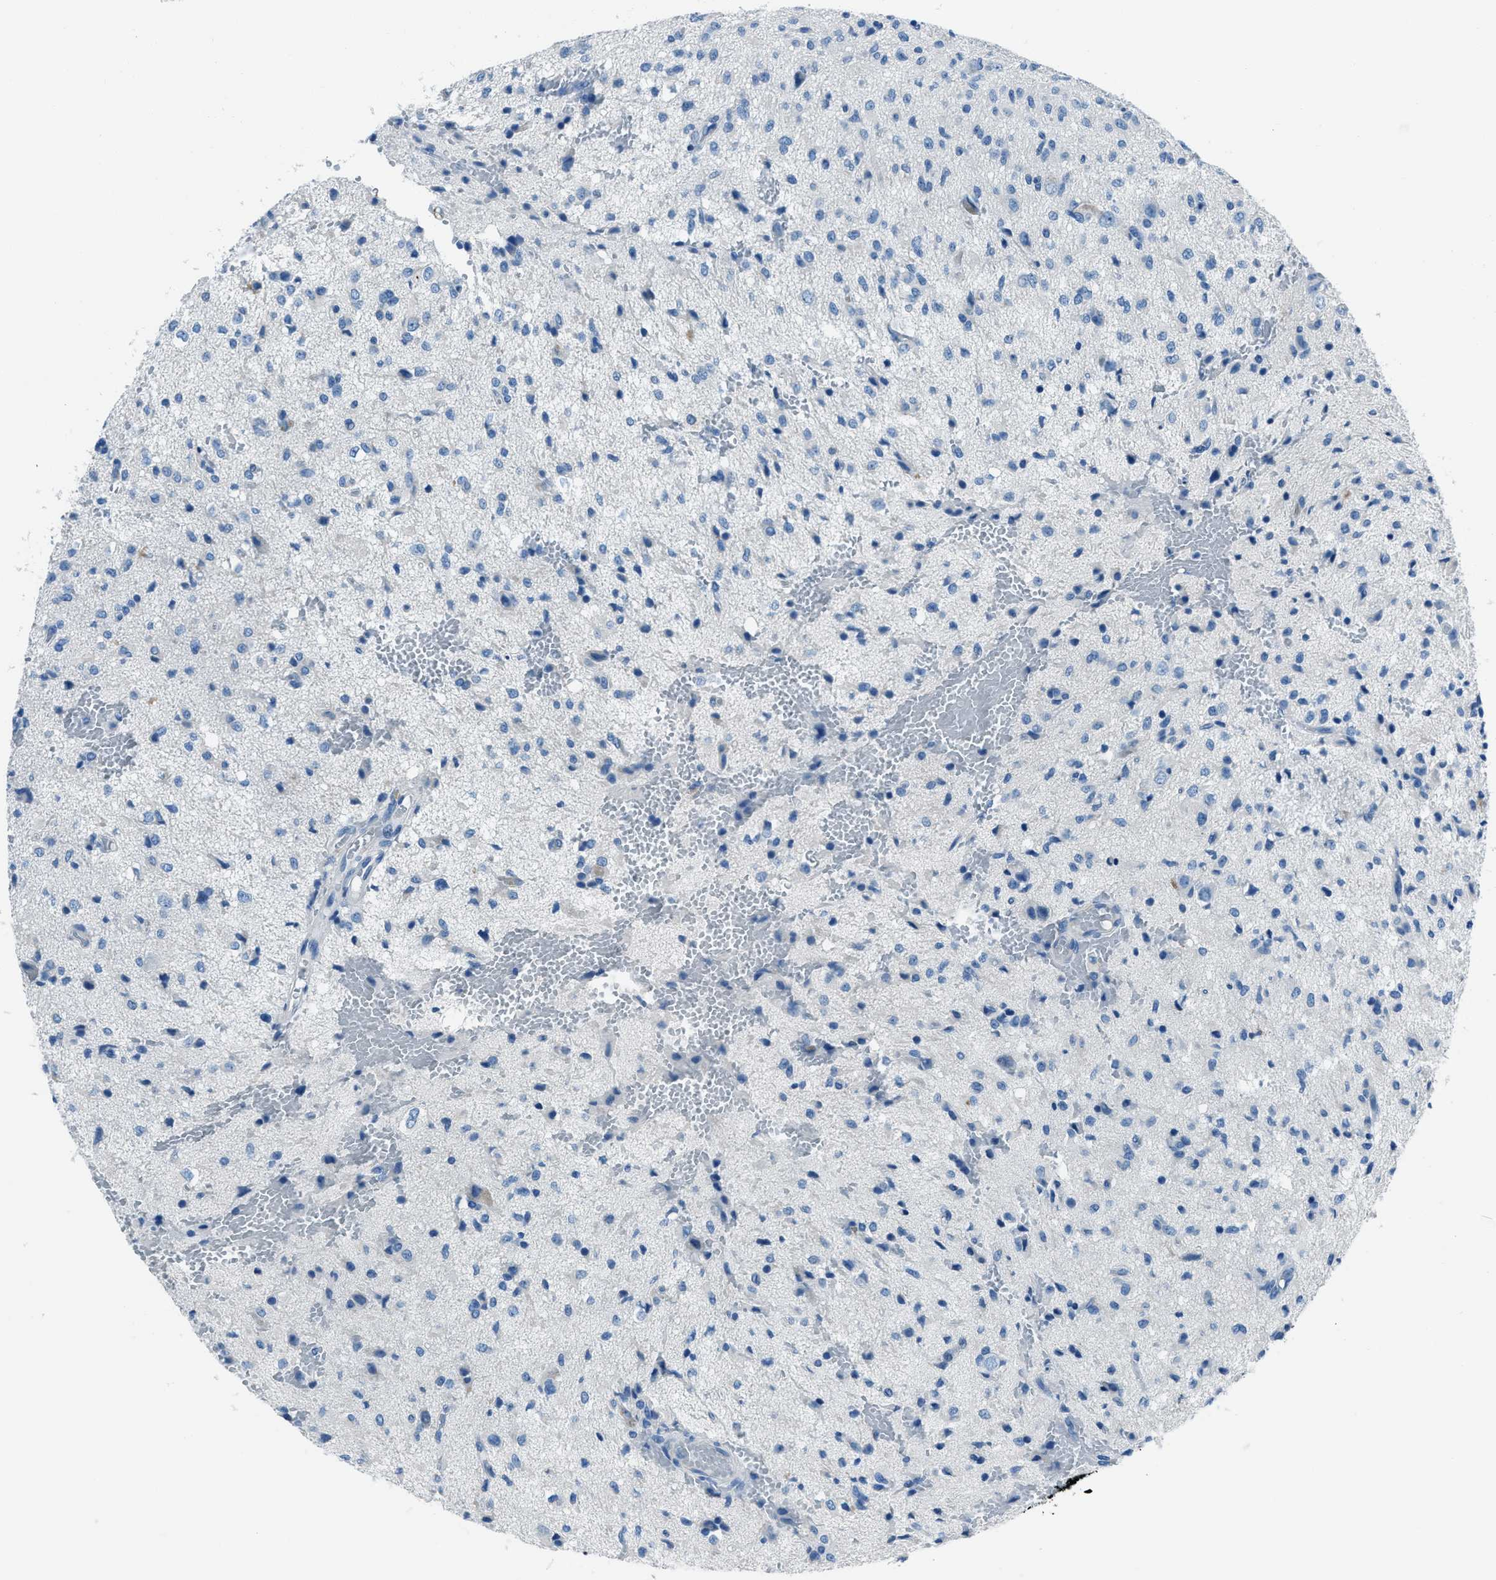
{"staining": {"intensity": "negative", "quantity": "none", "location": "none"}, "tissue": "glioma", "cell_type": "Tumor cells", "image_type": "cancer", "snomed": [{"axis": "morphology", "description": "Glioma, malignant, High grade"}, {"axis": "topography", "description": "Brain"}], "caption": "Image shows no significant protein positivity in tumor cells of glioma.", "gene": "AMACR", "patient": {"sex": "female", "age": 59}}